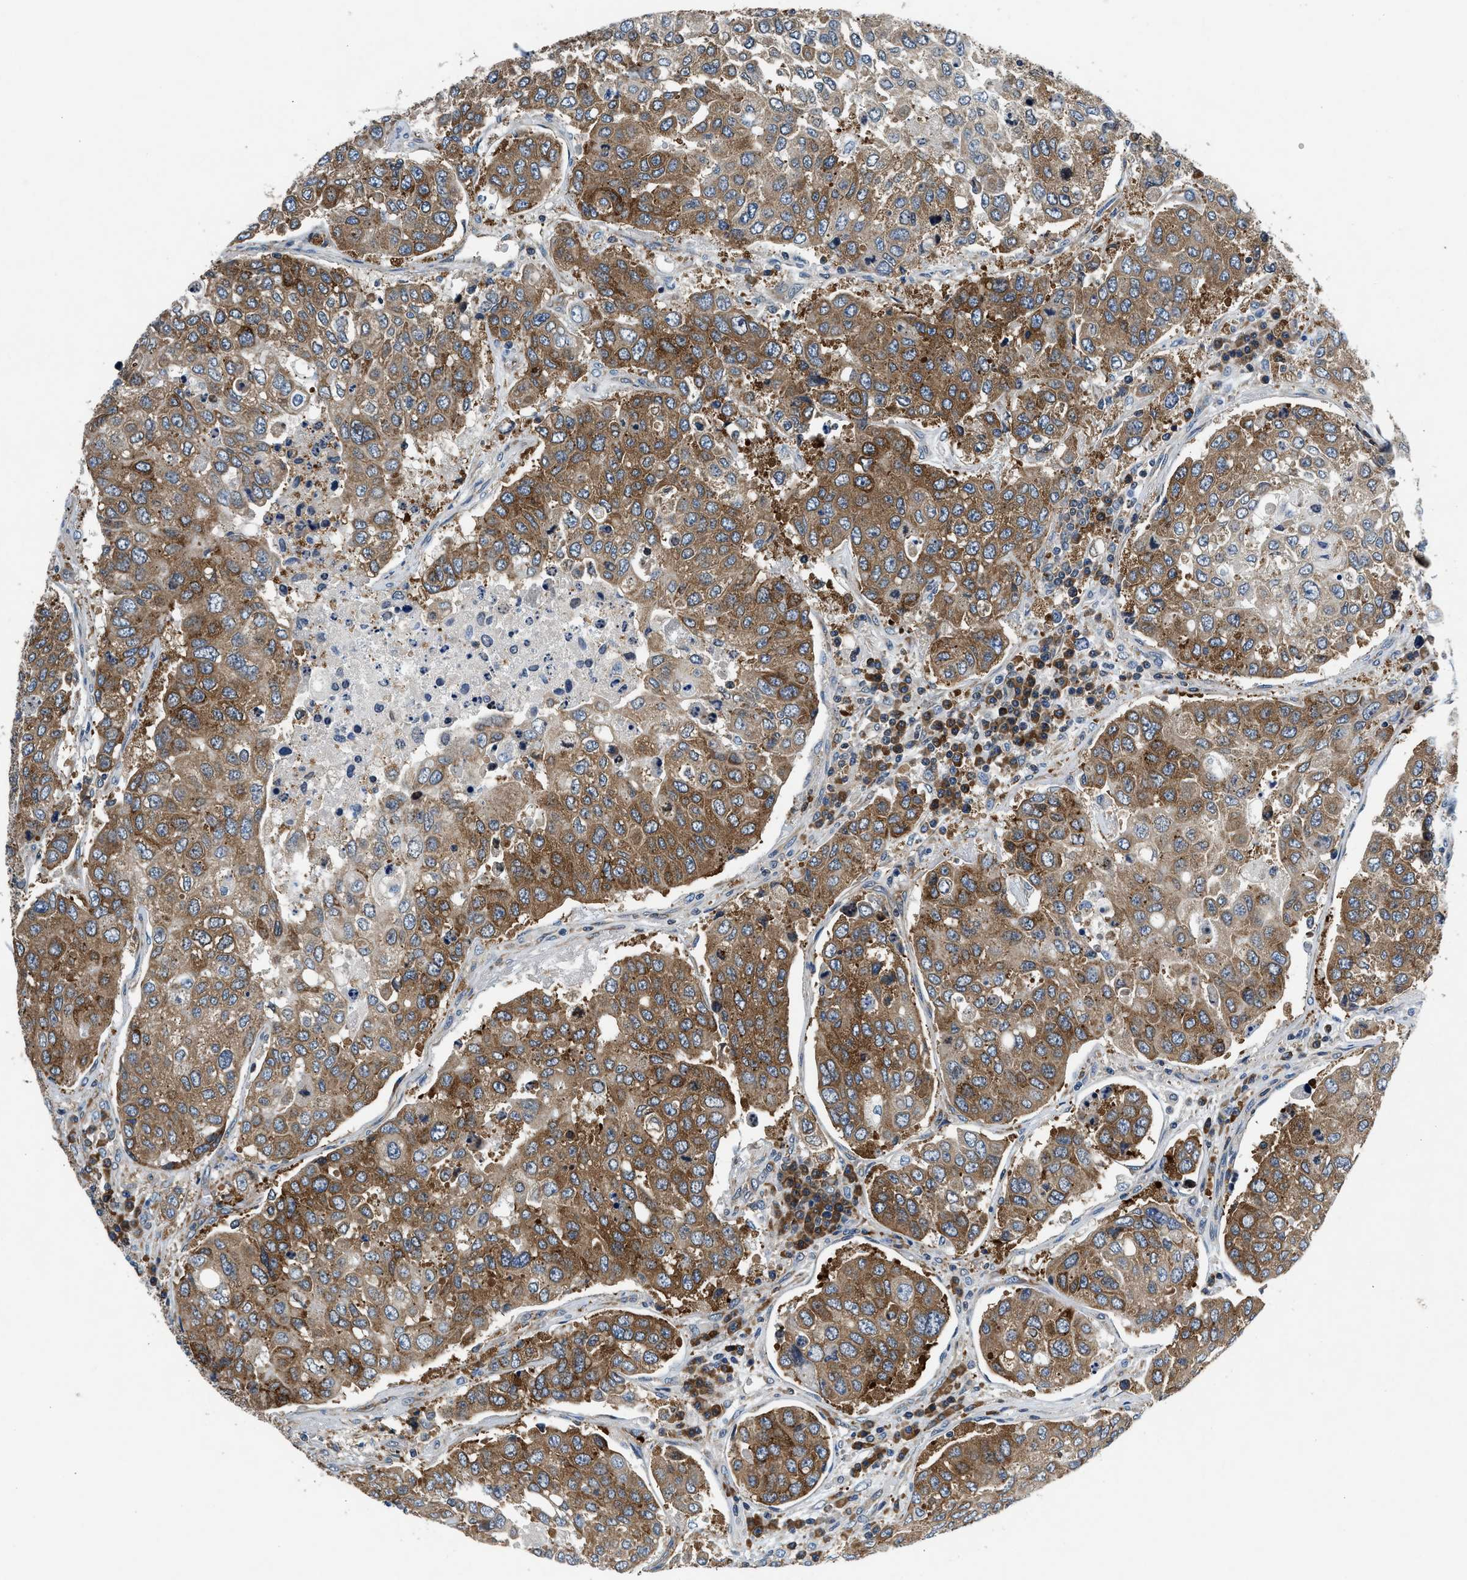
{"staining": {"intensity": "strong", "quantity": ">75%", "location": "cytoplasmic/membranous"}, "tissue": "urothelial cancer", "cell_type": "Tumor cells", "image_type": "cancer", "snomed": [{"axis": "morphology", "description": "Urothelial carcinoma, High grade"}, {"axis": "topography", "description": "Lymph node"}, {"axis": "topography", "description": "Urinary bladder"}], "caption": "This histopathology image displays urothelial cancer stained with IHC to label a protein in brown. The cytoplasmic/membranous of tumor cells show strong positivity for the protein. Nuclei are counter-stained blue.", "gene": "PA2G4", "patient": {"sex": "male", "age": 51}}